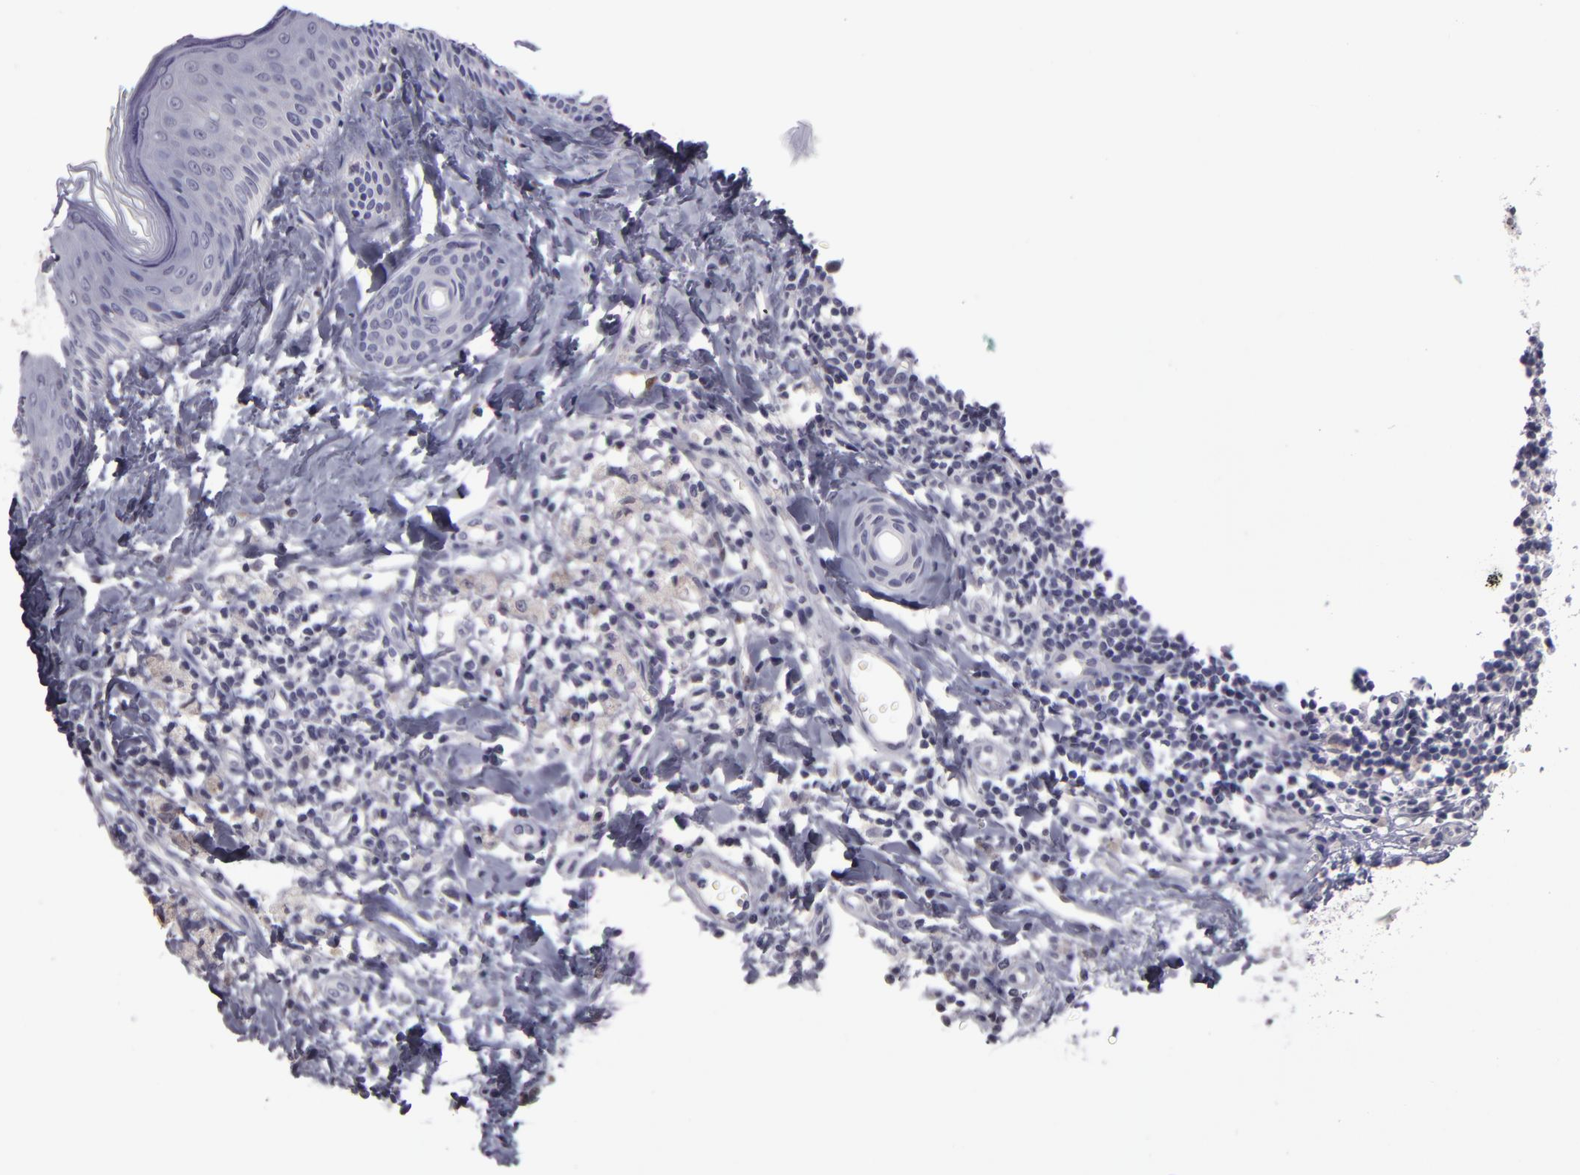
{"staining": {"intensity": "negative", "quantity": "none", "location": "none"}, "tissue": "melanoma", "cell_type": "Tumor cells", "image_type": "cancer", "snomed": [{"axis": "morphology", "description": "Malignant melanoma, NOS"}, {"axis": "topography", "description": "Skin"}], "caption": "Tumor cells are negative for brown protein staining in melanoma.", "gene": "SNCB", "patient": {"sex": "male", "age": 23}}